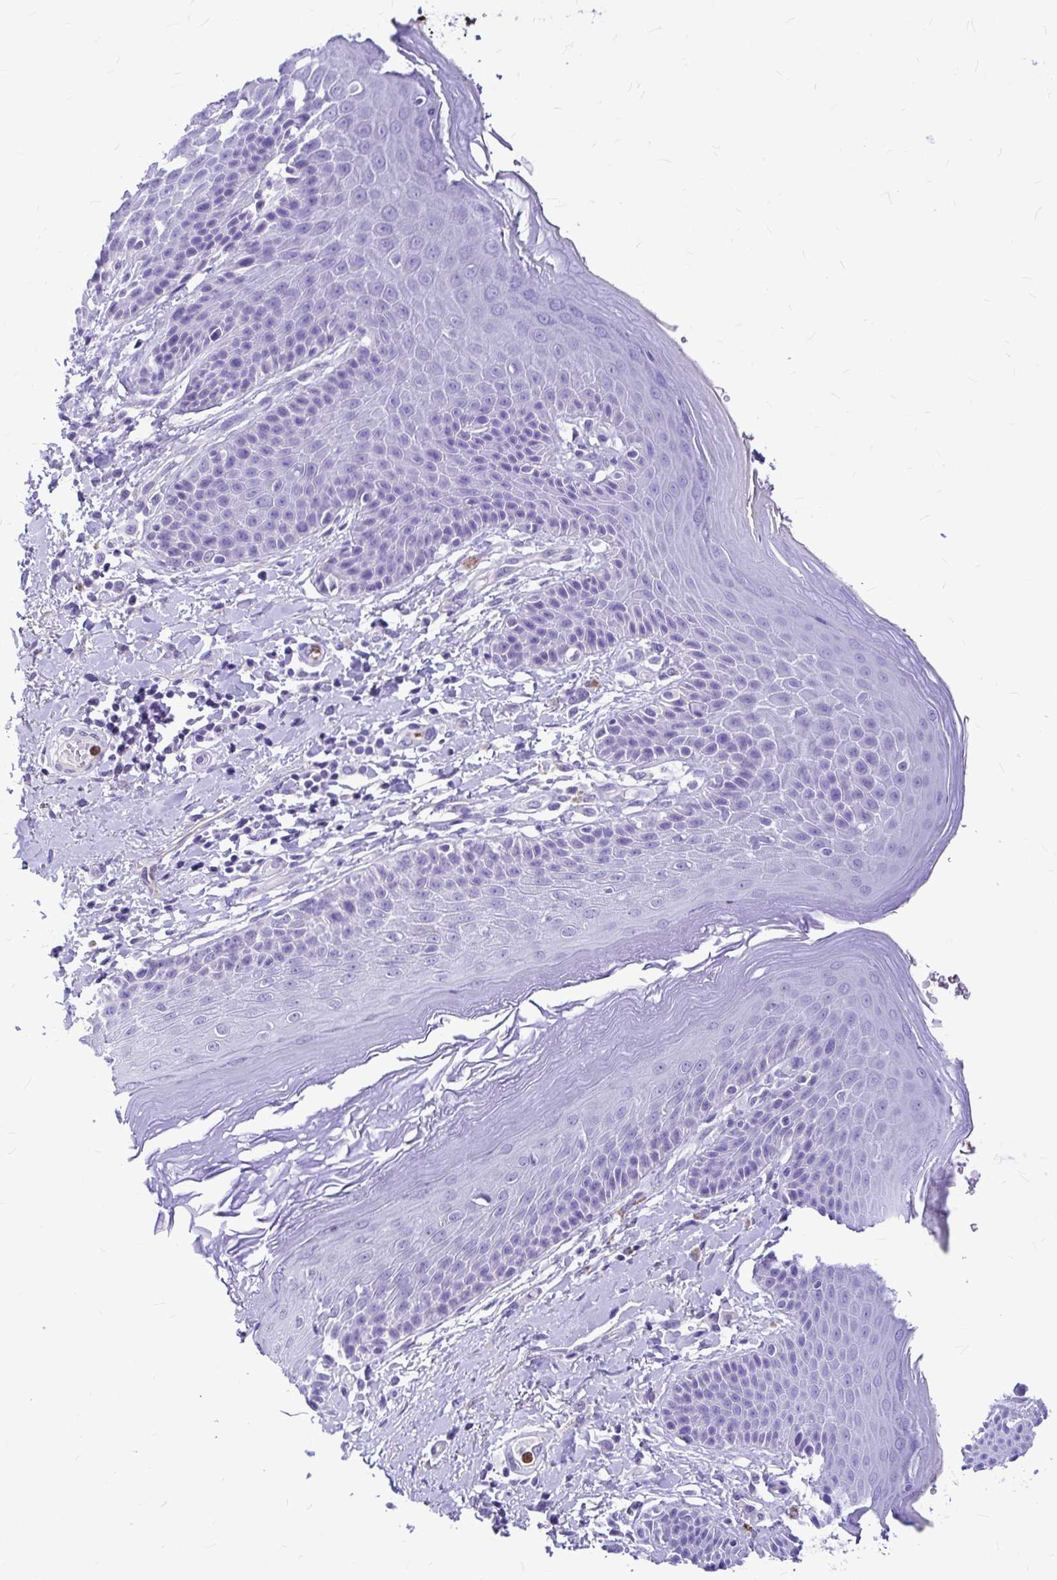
{"staining": {"intensity": "negative", "quantity": "none", "location": "none"}, "tissue": "skin", "cell_type": "Epidermal cells", "image_type": "normal", "snomed": [{"axis": "morphology", "description": "Normal tissue, NOS"}, {"axis": "topography", "description": "Anal"}, {"axis": "topography", "description": "Peripheral nerve tissue"}], "caption": "A photomicrograph of skin stained for a protein exhibits no brown staining in epidermal cells. (IHC, brightfield microscopy, high magnification).", "gene": "CLEC1B", "patient": {"sex": "male", "age": 51}}